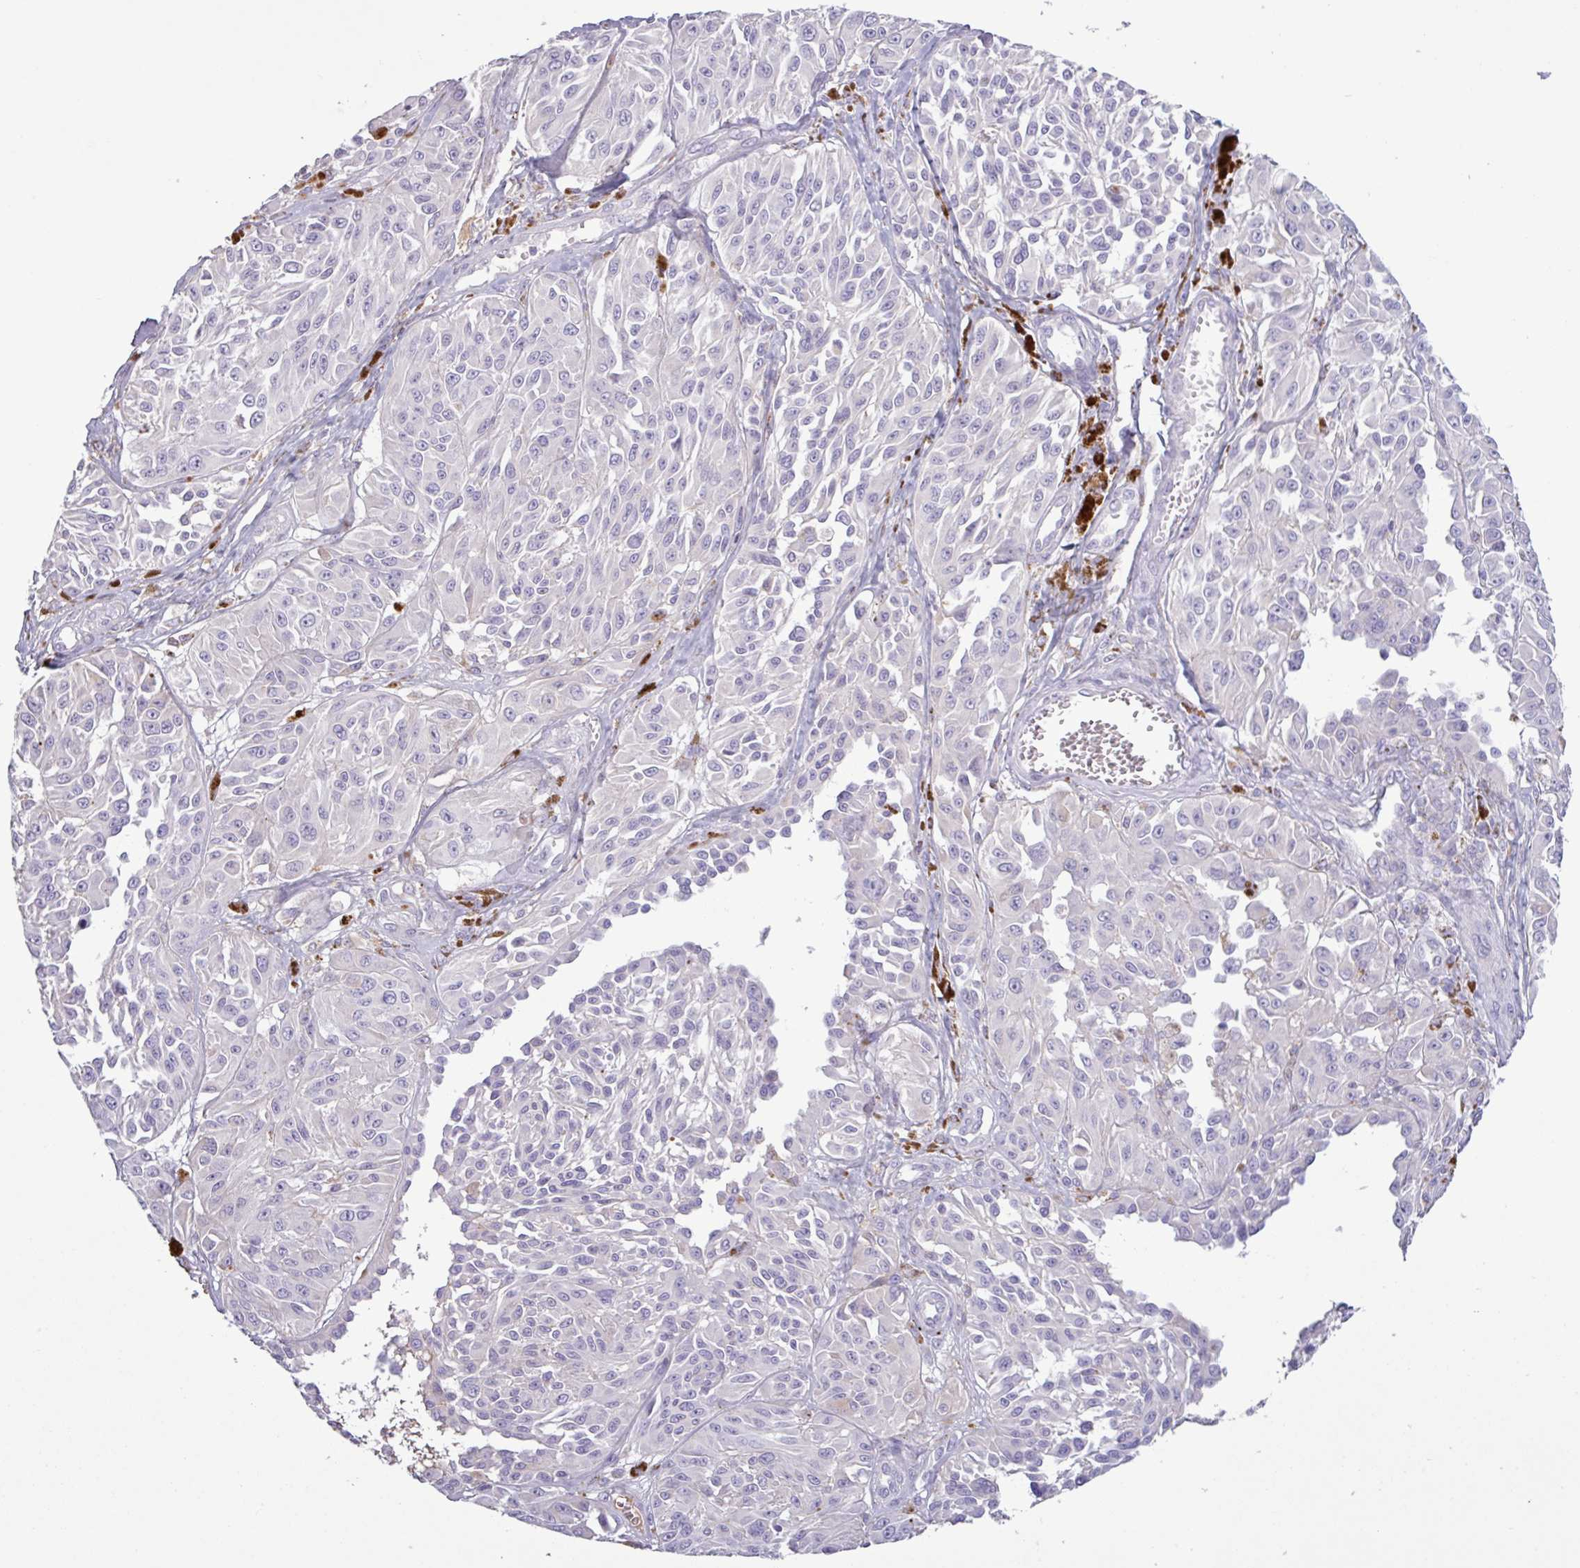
{"staining": {"intensity": "negative", "quantity": "none", "location": "none"}, "tissue": "melanoma", "cell_type": "Tumor cells", "image_type": "cancer", "snomed": [{"axis": "morphology", "description": "Malignant melanoma, NOS"}, {"axis": "topography", "description": "Skin"}], "caption": "DAB (3,3'-diaminobenzidine) immunohistochemical staining of malignant melanoma demonstrates no significant positivity in tumor cells.", "gene": "C4B", "patient": {"sex": "male", "age": 94}}